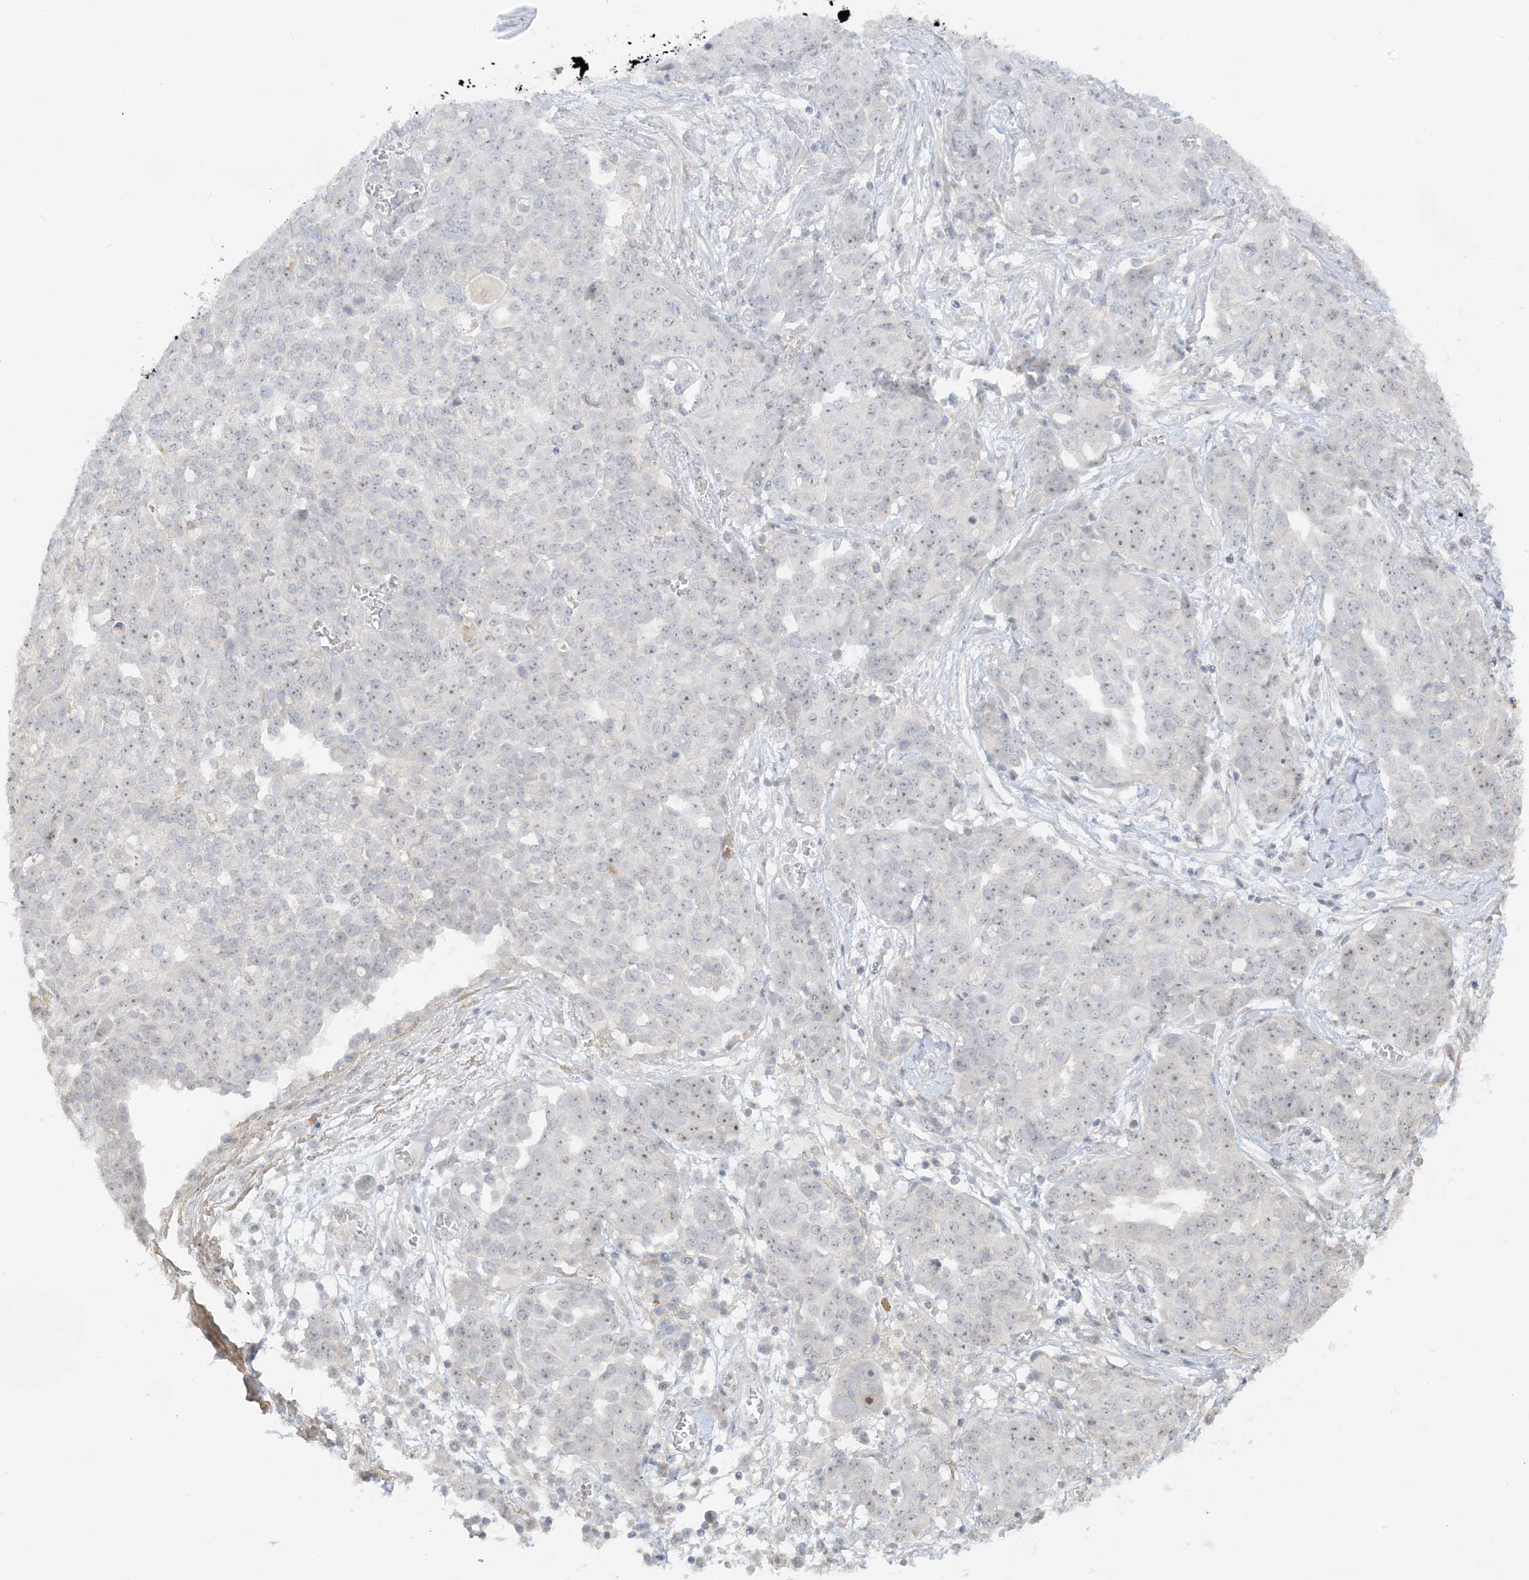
{"staining": {"intensity": "moderate", "quantity": "25%-75%", "location": "nuclear"}, "tissue": "ovarian cancer", "cell_type": "Tumor cells", "image_type": "cancer", "snomed": [{"axis": "morphology", "description": "Cystadenocarcinoma, serous, NOS"}, {"axis": "topography", "description": "Soft tissue"}, {"axis": "topography", "description": "Ovary"}], "caption": "IHC (DAB (3,3'-diaminobenzidine)) staining of serous cystadenocarcinoma (ovarian) reveals moderate nuclear protein staining in about 25%-75% of tumor cells.", "gene": "ETAA1", "patient": {"sex": "female", "age": 57}}